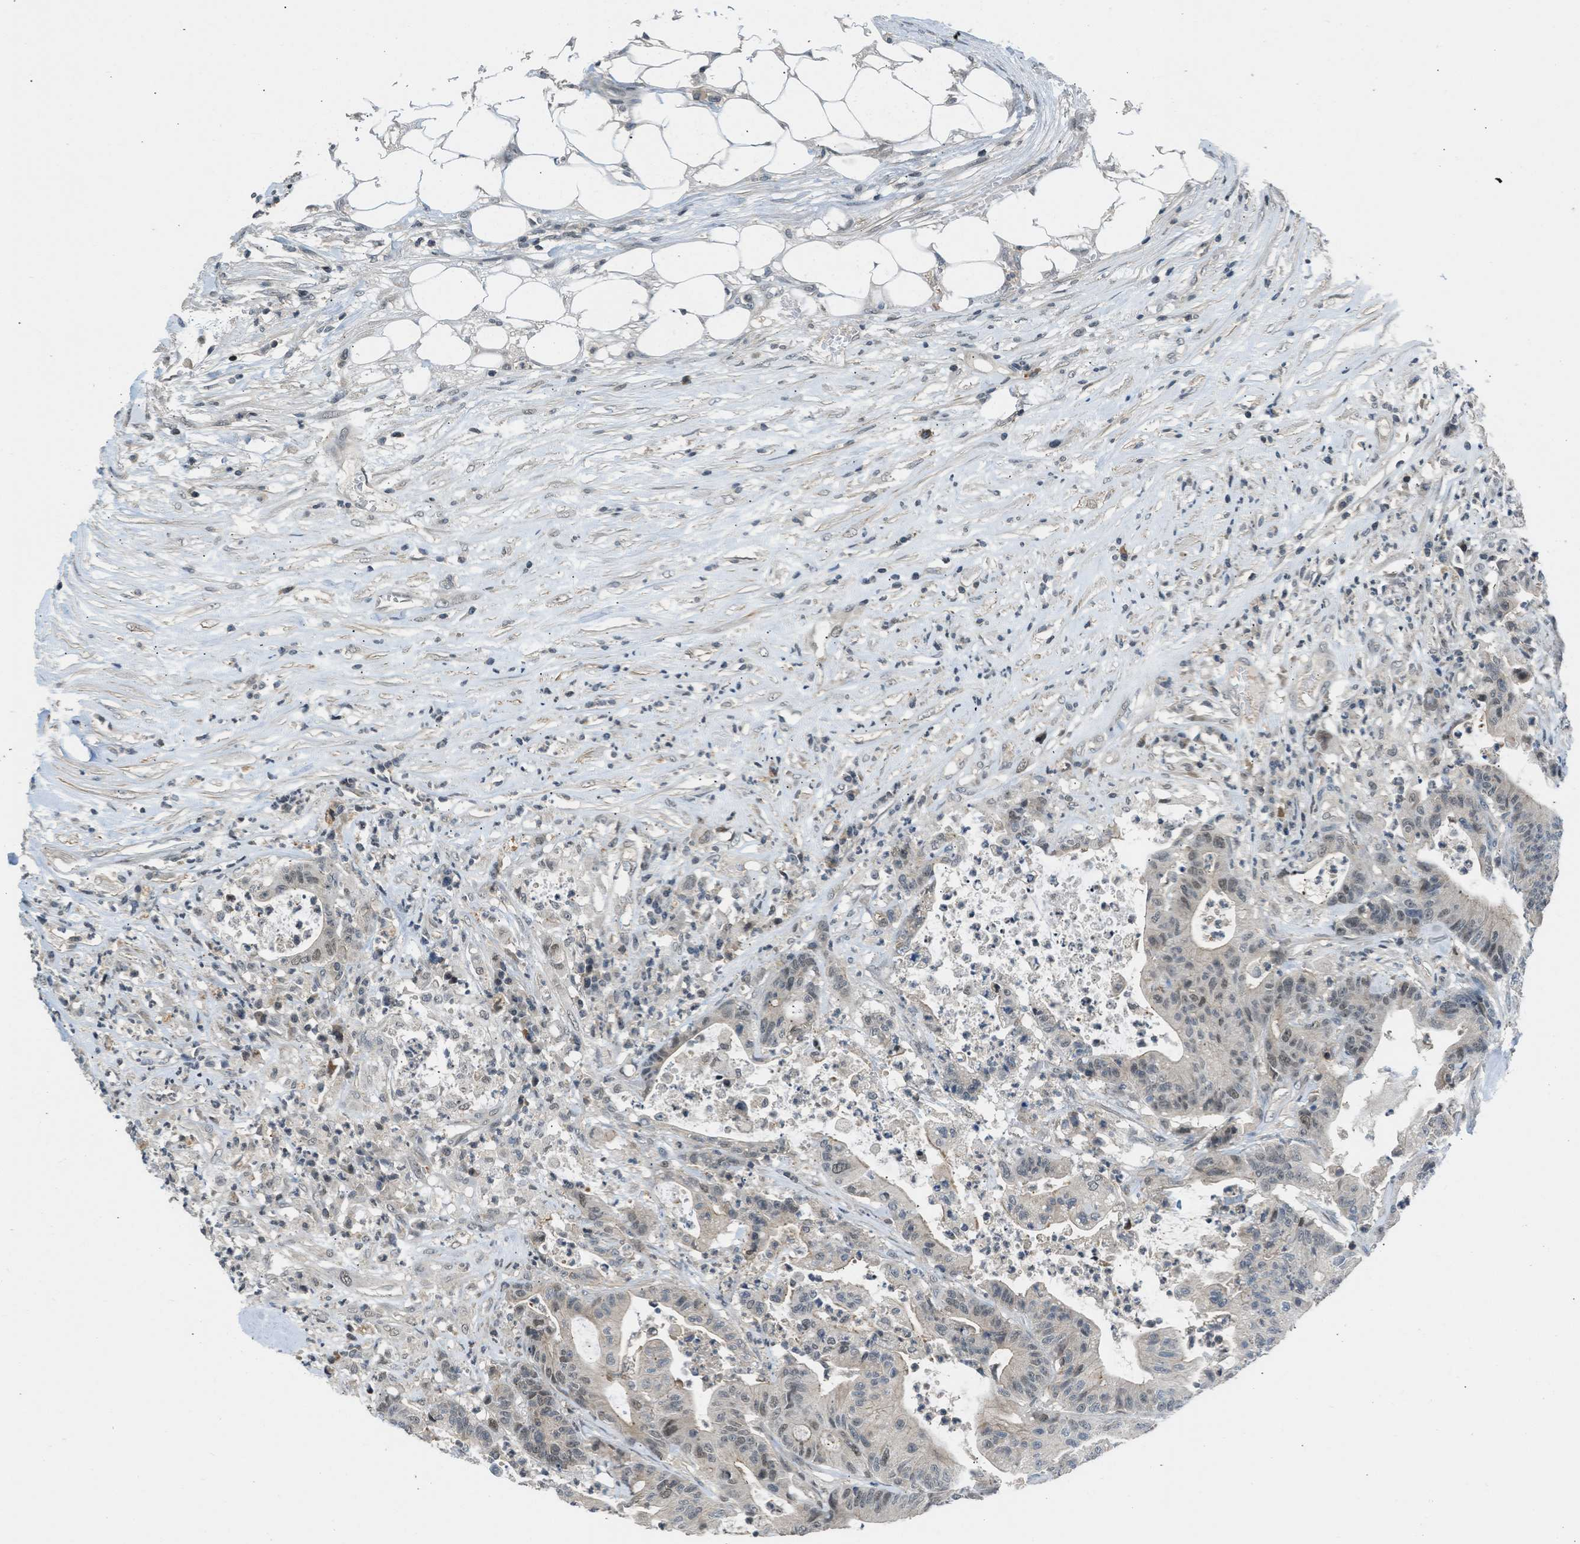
{"staining": {"intensity": "weak", "quantity": "25%-75%", "location": "cytoplasmic/membranous,nuclear"}, "tissue": "colorectal cancer", "cell_type": "Tumor cells", "image_type": "cancer", "snomed": [{"axis": "morphology", "description": "Adenocarcinoma, NOS"}, {"axis": "topography", "description": "Colon"}], "caption": "Weak cytoplasmic/membranous and nuclear protein expression is seen in approximately 25%-75% of tumor cells in colorectal cancer.", "gene": "TTBK2", "patient": {"sex": "female", "age": 84}}